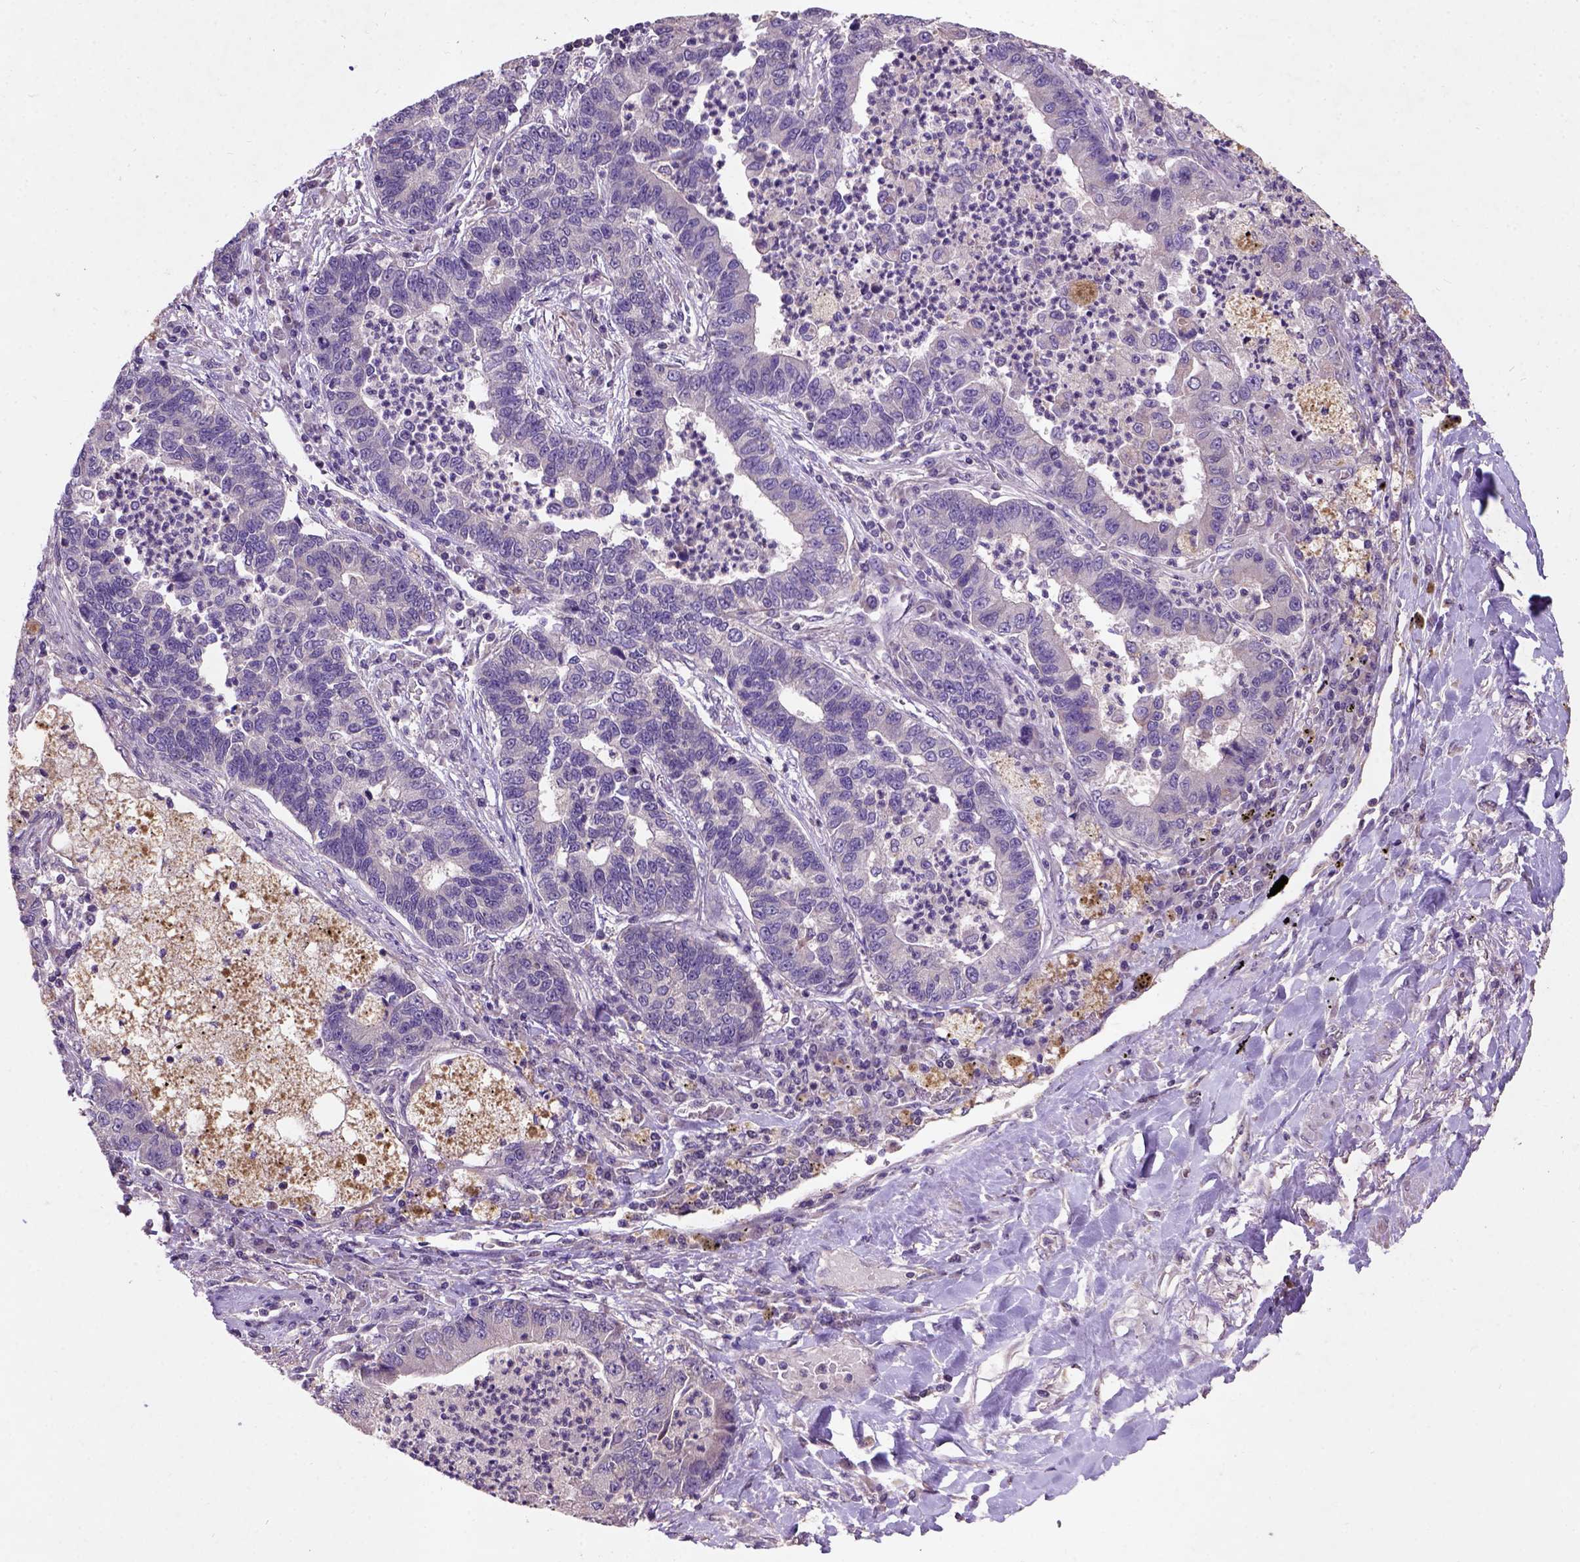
{"staining": {"intensity": "negative", "quantity": "none", "location": "none"}, "tissue": "lung cancer", "cell_type": "Tumor cells", "image_type": "cancer", "snomed": [{"axis": "morphology", "description": "Adenocarcinoma, NOS"}, {"axis": "topography", "description": "Lung"}], "caption": "DAB immunohistochemical staining of human lung cancer (adenocarcinoma) shows no significant positivity in tumor cells. (DAB immunohistochemistry (IHC), high magnification).", "gene": "KBTBD8", "patient": {"sex": "female", "age": 57}}